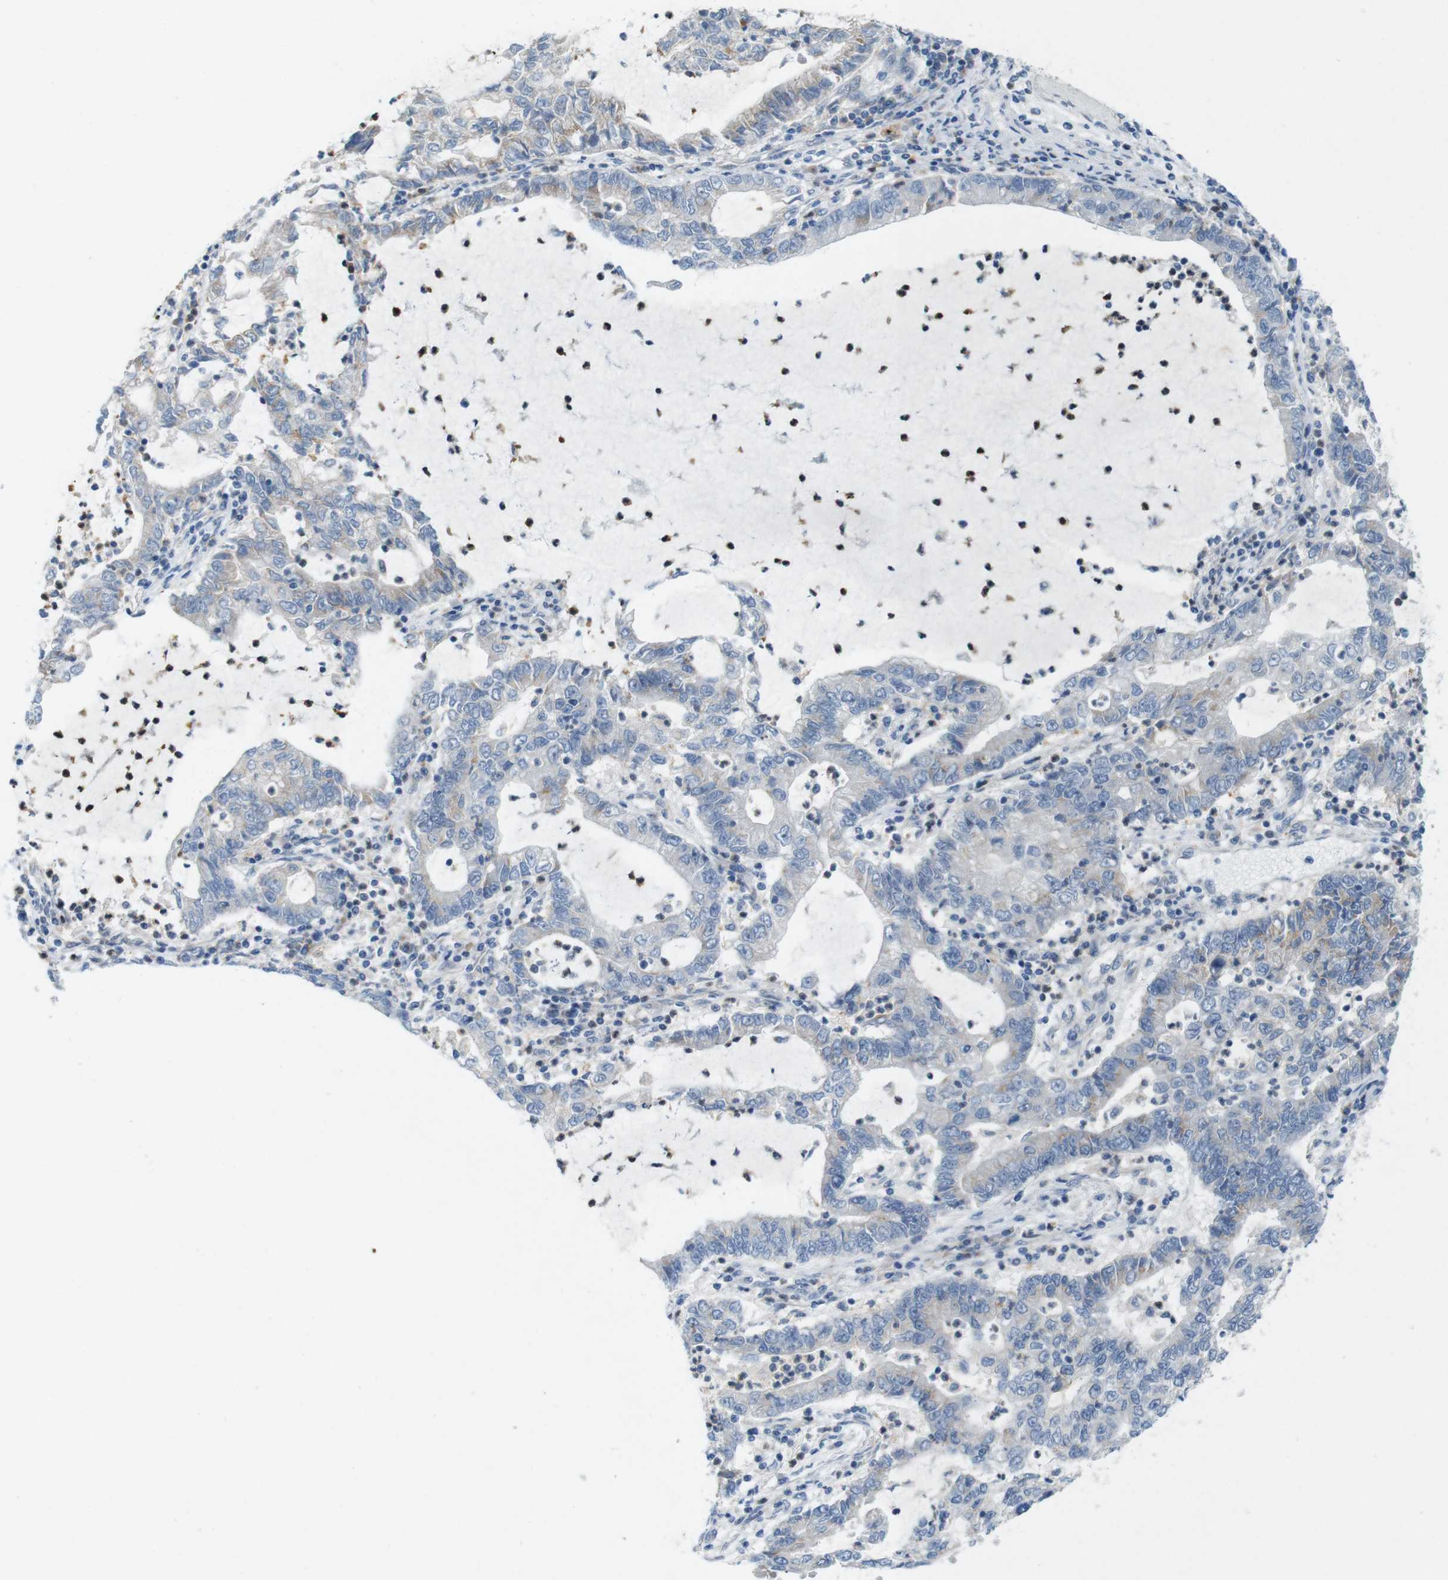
{"staining": {"intensity": "negative", "quantity": "none", "location": "none"}, "tissue": "lung cancer", "cell_type": "Tumor cells", "image_type": "cancer", "snomed": [{"axis": "morphology", "description": "Adenocarcinoma, NOS"}, {"axis": "topography", "description": "Lung"}], "caption": "High magnification brightfield microscopy of adenocarcinoma (lung) stained with DAB (3,3'-diaminobenzidine) (brown) and counterstained with hematoxylin (blue): tumor cells show no significant staining. The staining is performed using DAB (3,3'-diaminobenzidine) brown chromogen with nuclei counter-stained in using hematoxylin.", "gene": "SKI", "patient": {"sex": "female", "age": 51}}